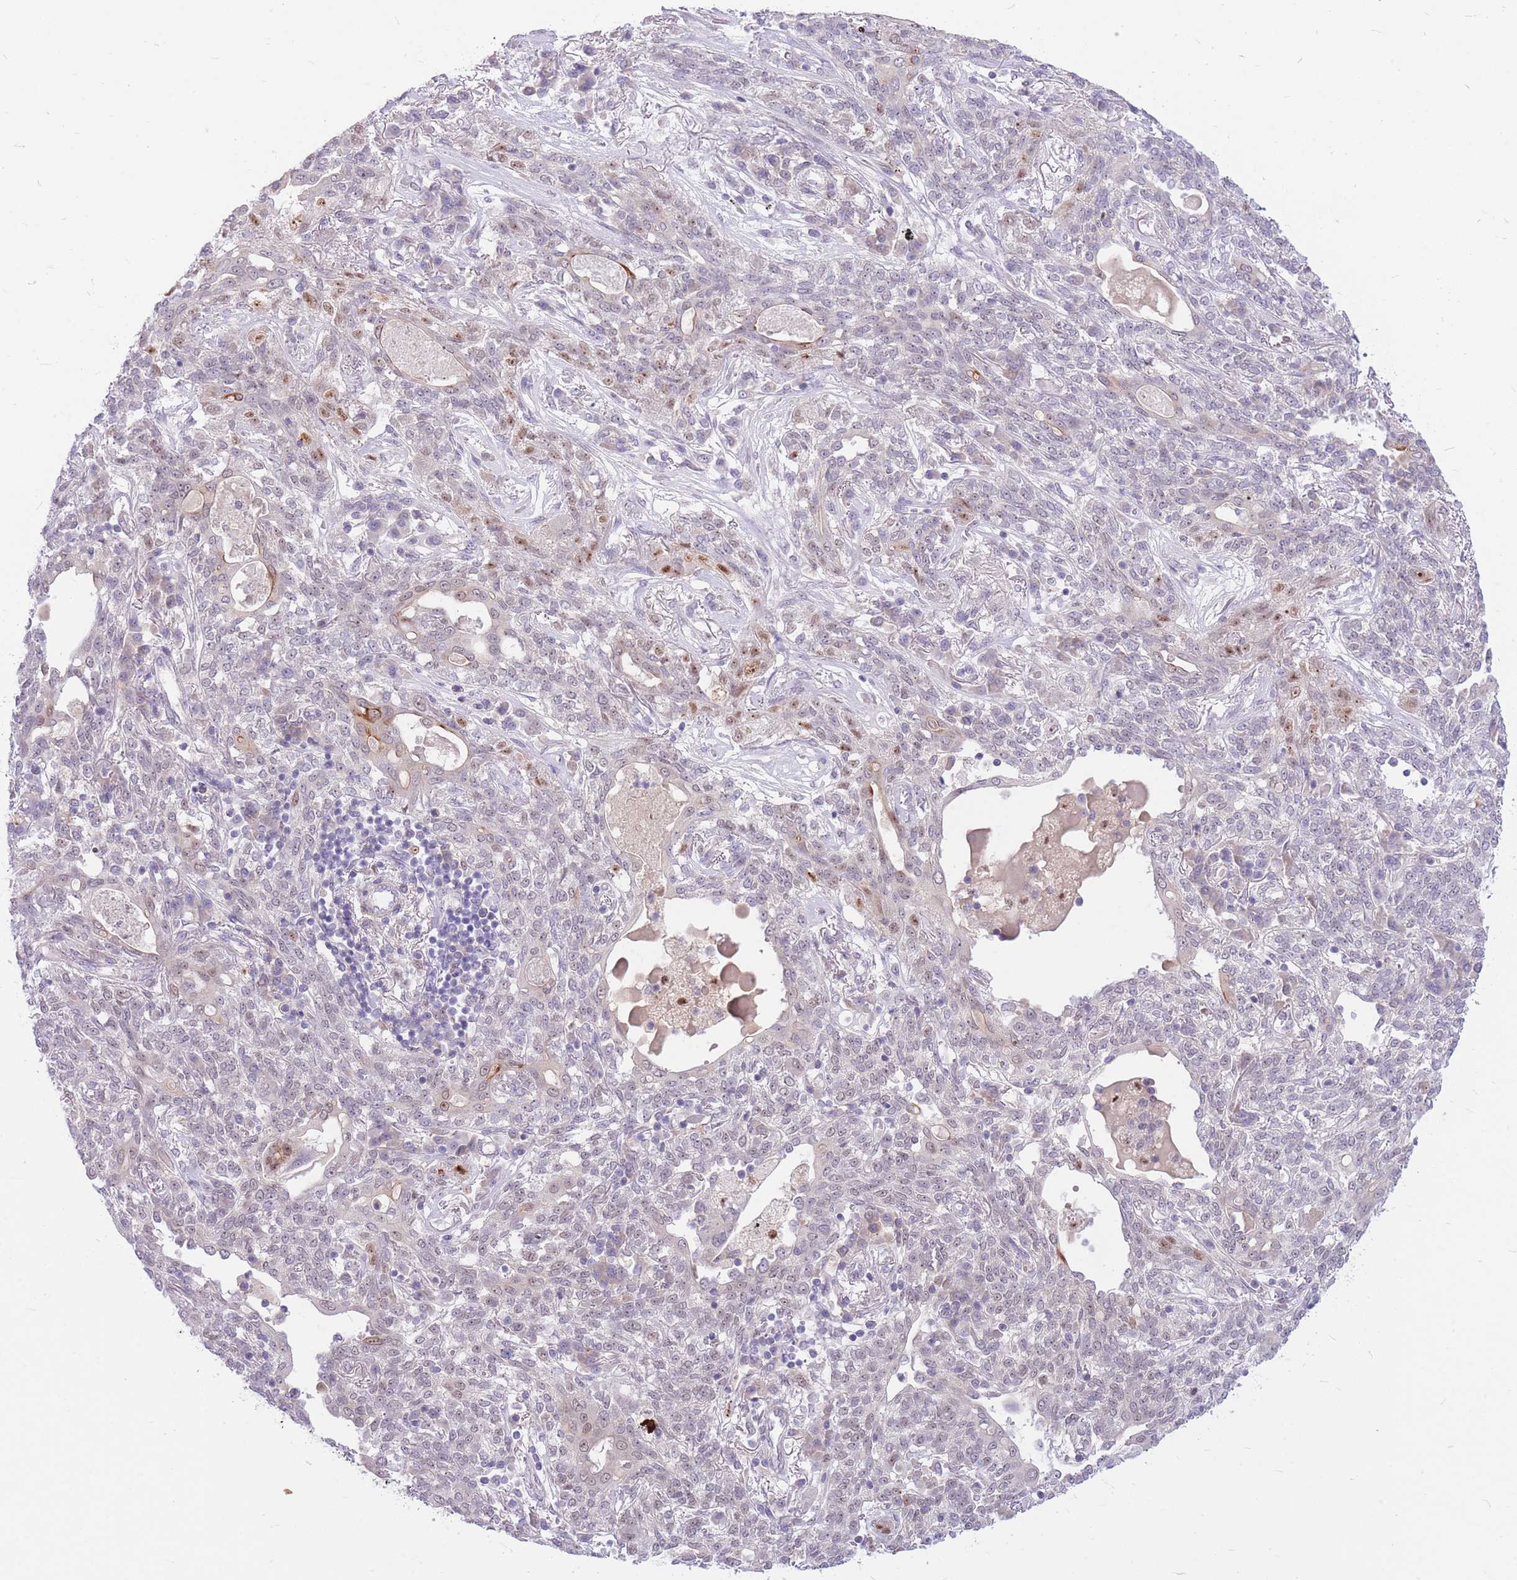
{"staining": {"intensity": "moderate", "quantity": "<25%", "location": "nuclear"}, "tissue": "lung cancer", "cell_type": "Tumor cells", "image_type": "cancer", "snomed": [{"axis": "morphology", "description": "Squamous cell carcinoma, NOS"}, {"axis": "topography", "description": "Lung"}], "caption": "Approximately <25% of tumor cells in human lung cancer reveal moderate nuclear protein positivity as visualized by brown immunohistochemical staining.", "gene": "ERCC2", "patient": {"sex": "female", "age": 70}}